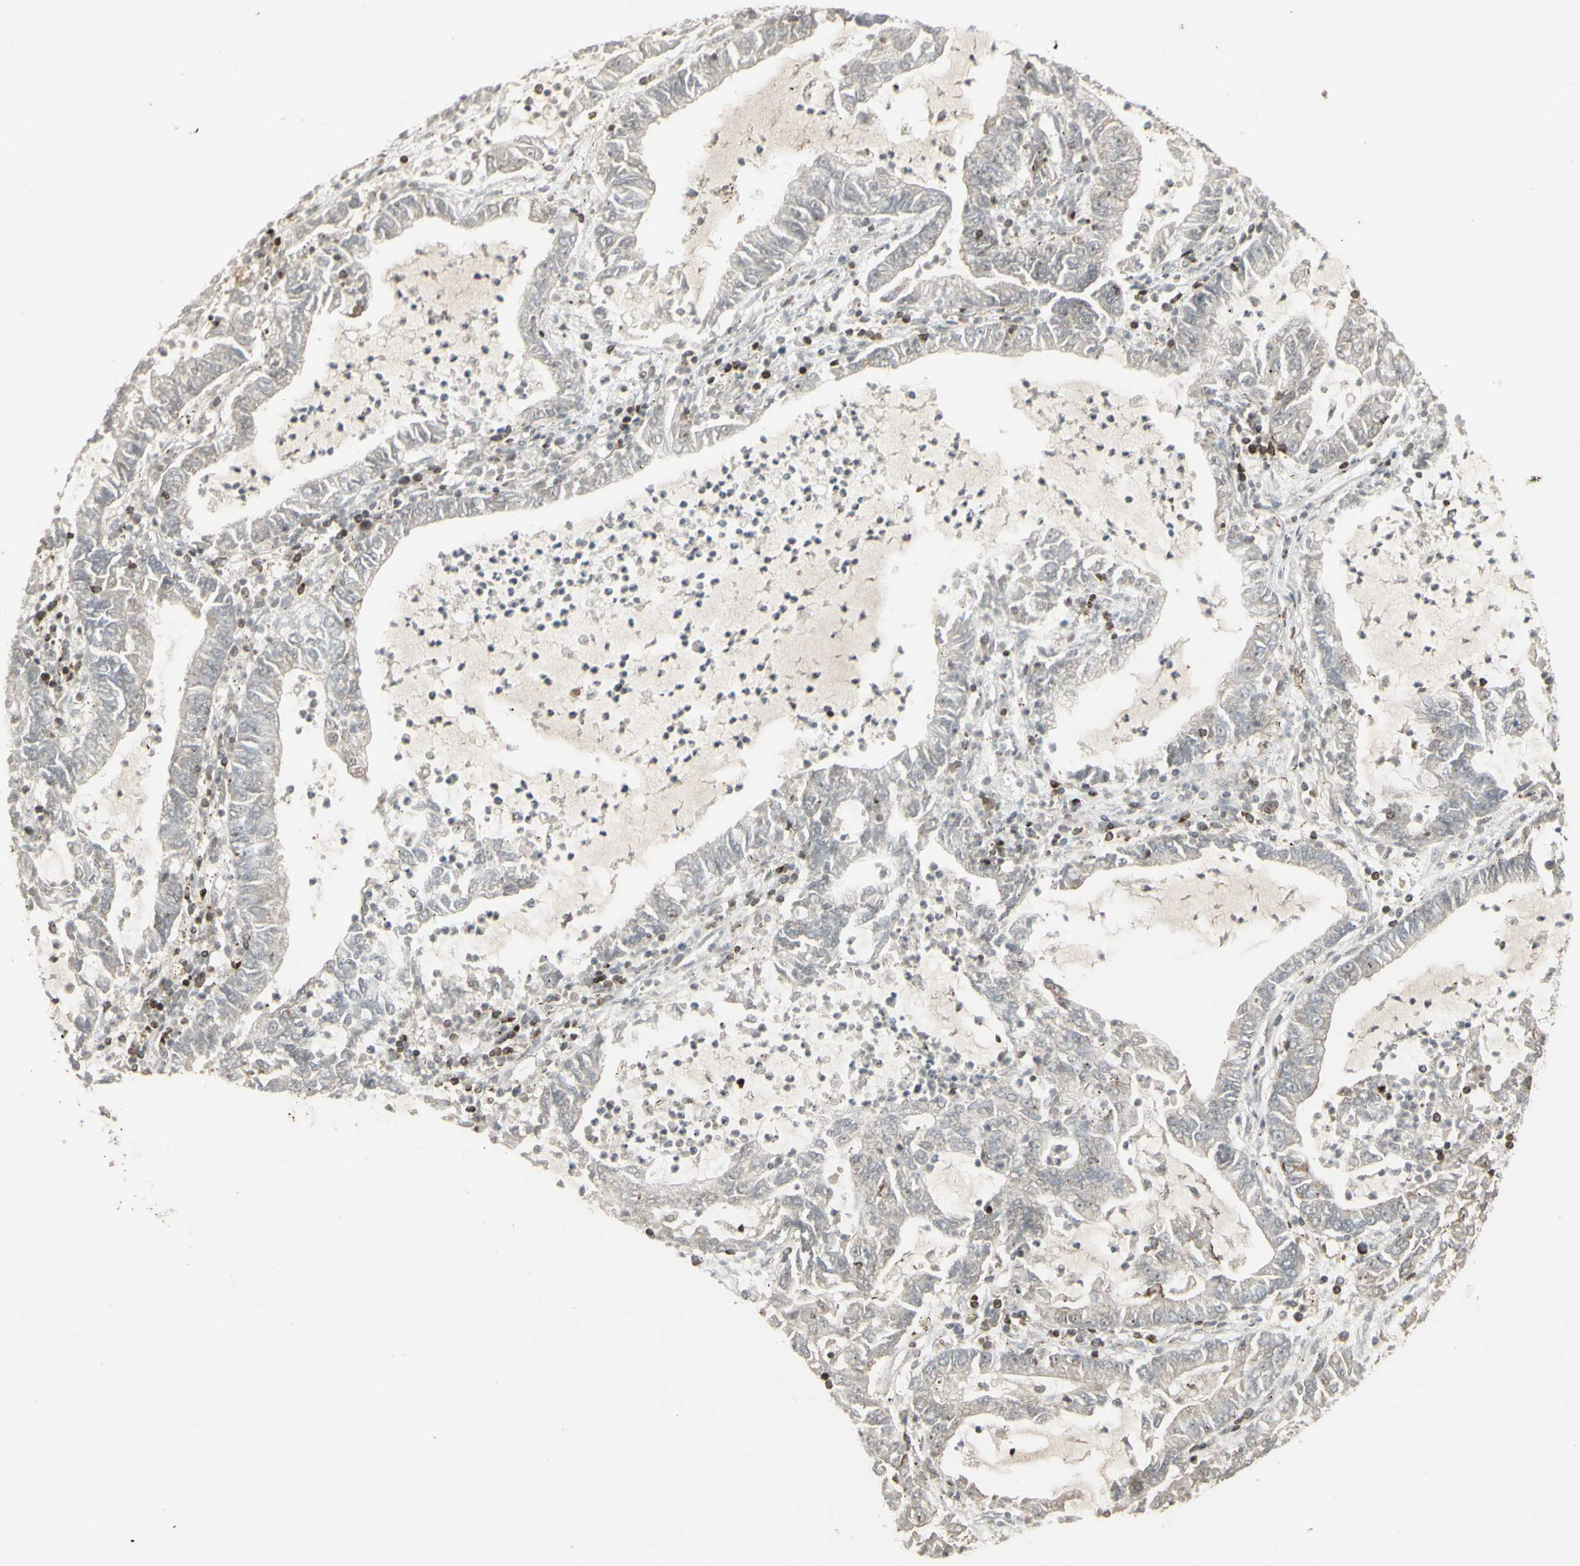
{"staining": {"intensity": "negative", "quantity": "none", "location": "none"}, "tissue": "lung cancer", "cell_type": "Tumor cells", "image_type": "cancer", "snomed": [{"axis": "morphology", "description": "Adenocarcinoma, NOS"}, {"axis": "topography", "description": "Lung"}], "caption": "A high-resolution image shows immunohistochemistry (IHC) staining of lung adenocarcinoma, which reveals no significant staining in tumor cells.", "gene": "CSK", "patient": {"sex": "female", "age": 51}}